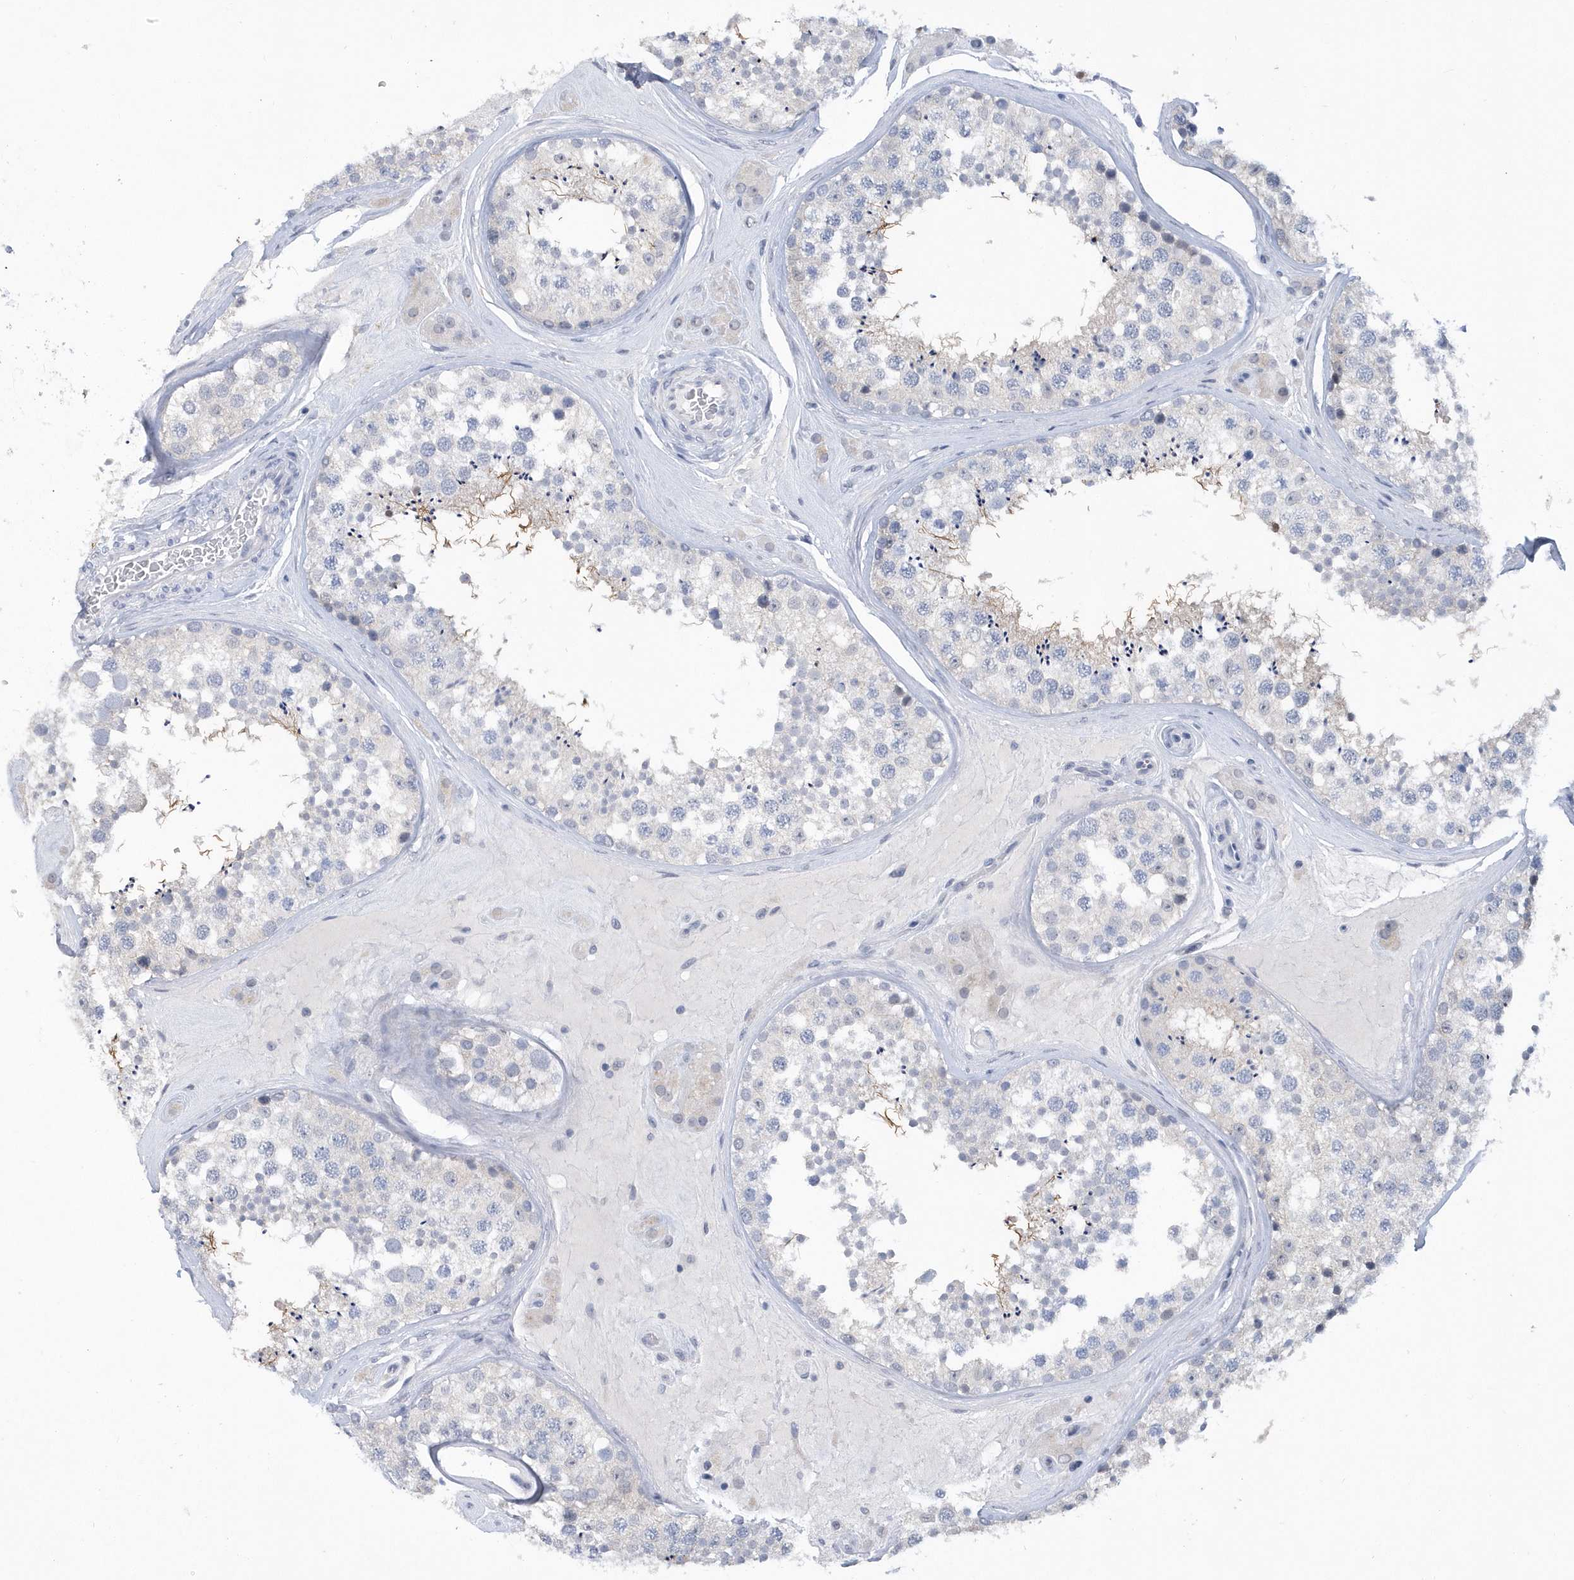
{"staining": {"intensity": "negative", "quantity": "none", "location": "none"}, "tissue": "testis", "cell_type": "Cells in seminiferous ducts", "image_type": "normal", "snomed": [{"axis": "morphology", "description": "Normal tissue, NOS"}, {"axis": "topography", "description": "Testis"}], "caption": "The histopathology image exhibits no staining of cells in seminiferous ducts in normal testis.", "gene": "SRGAP3", "patient": {"sex": "male", "age": 46}}